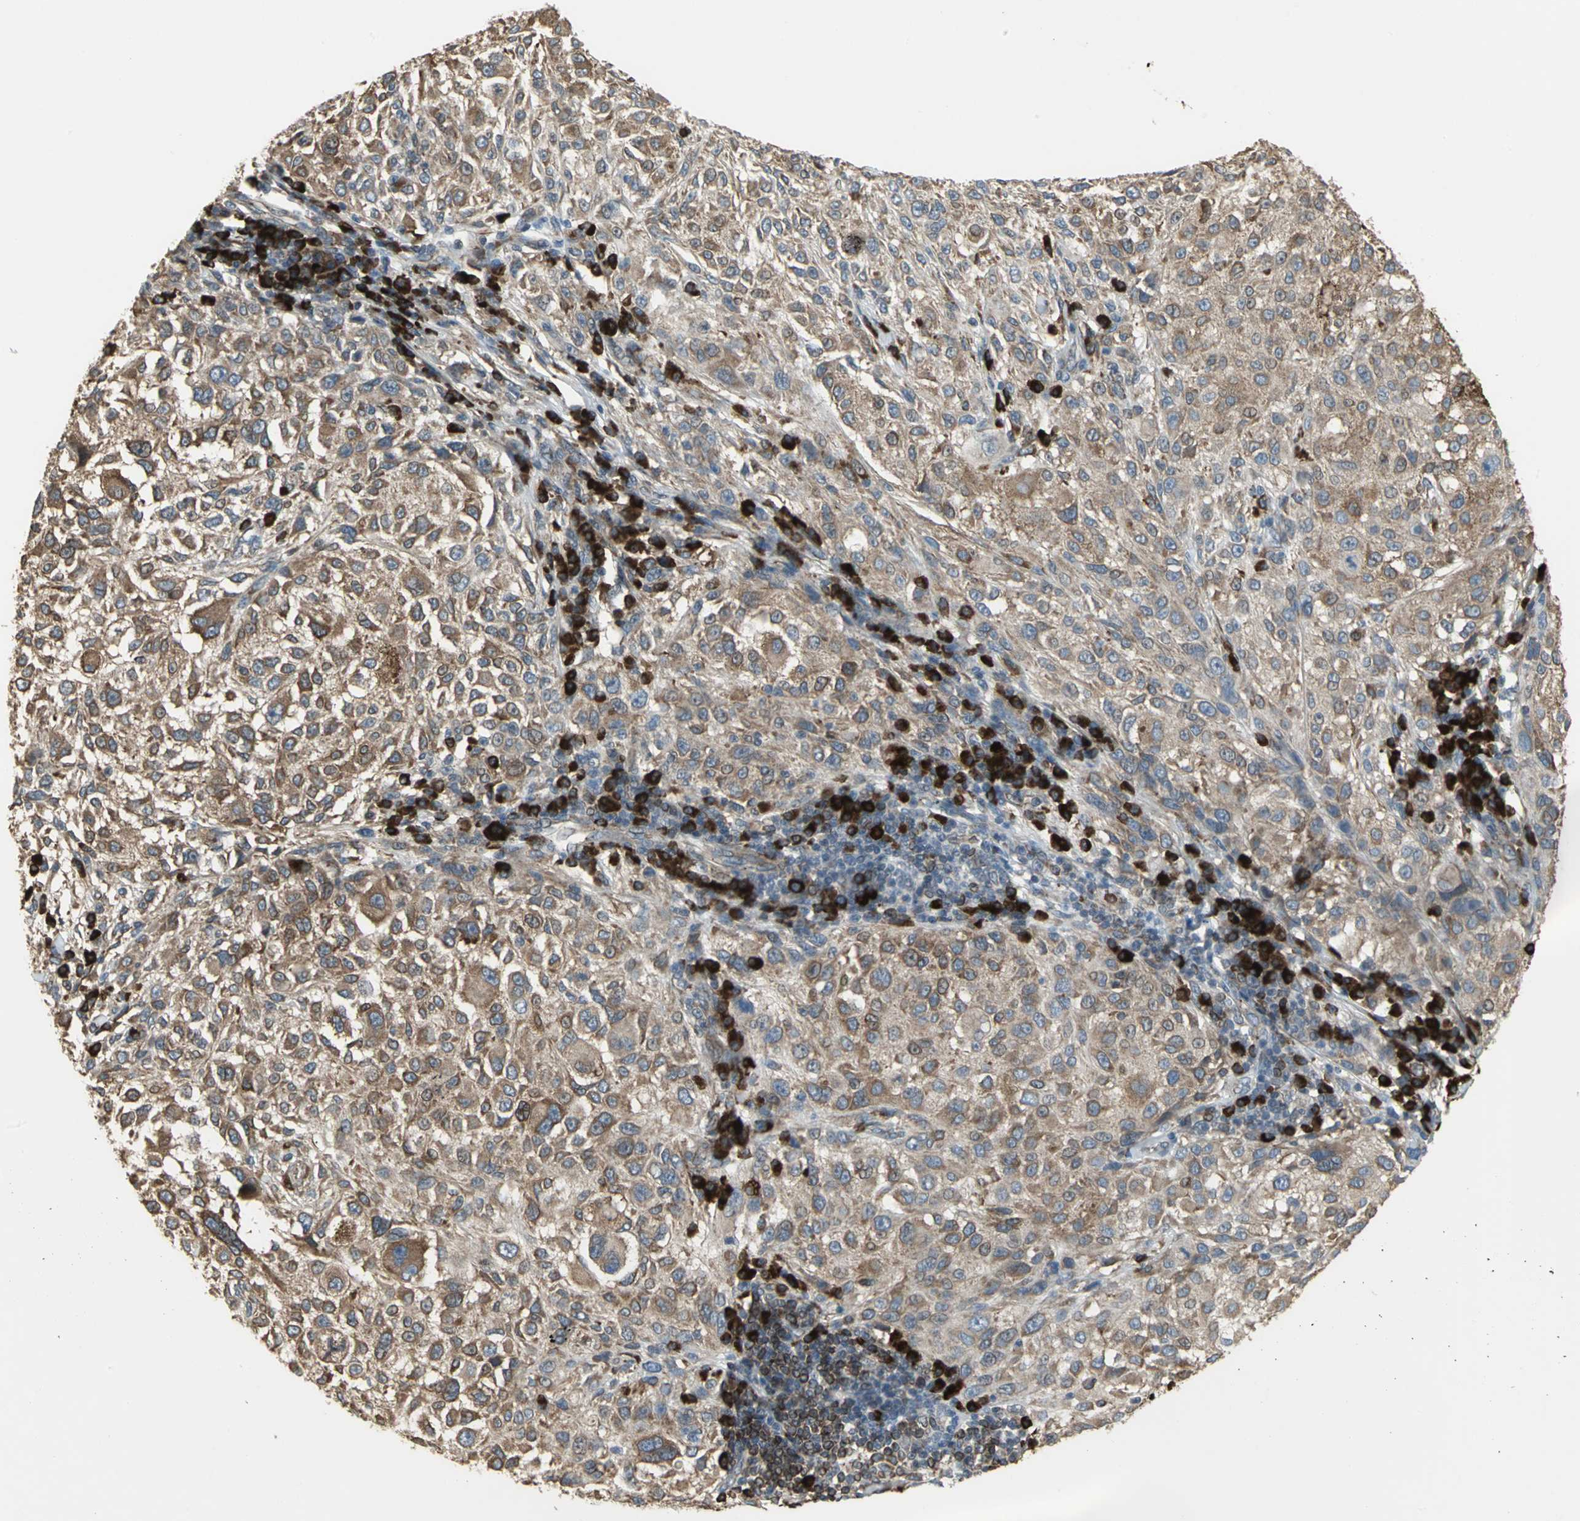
{"staining": {"intensity": "moderate", "quantity": ">75%", "location": "cytoplasmic/membranous"}, "tissue": "melanoma", "cell_type": "Tumor cells", "image_type": "cancer", "snomed": [{"axis": "morphology", "description": "Necrosis, NOS"}, {"axis": "morphology", "description": "Malignant melanoma, NOS"}, {"axis": "topography", "description": "Skin"}], "caption": "Protein expression analysis of malignant melanoma demonstrates moderate cytoplasmic/membranous staining in approximately >75% of tumor cells. (IHC, brightfield microscopy, high magnification).", "gene": "SYVN1", "patient": {"sex": "female", "age": 87}}